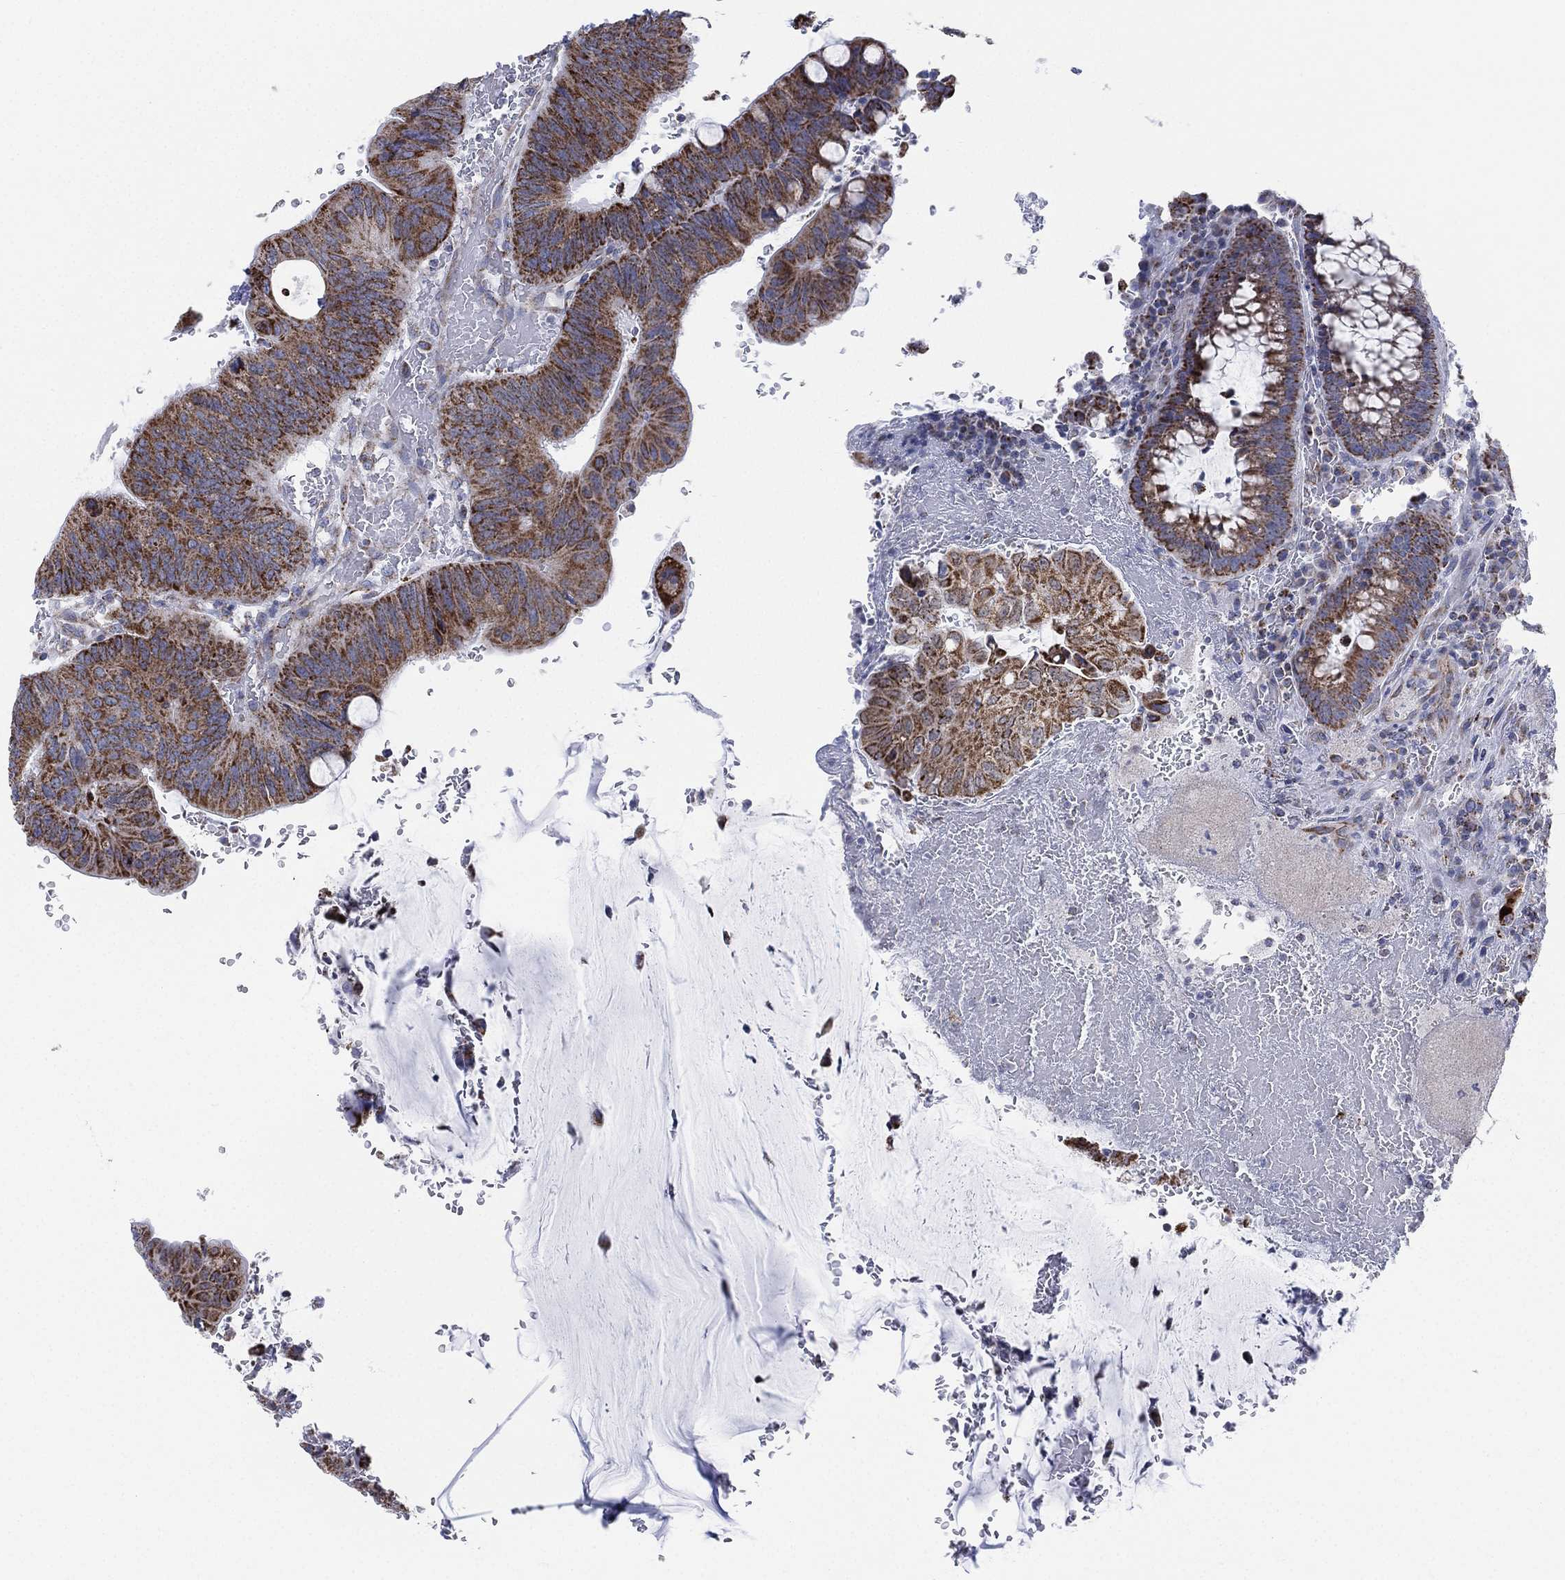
{"staining": {"intensity": "moderate", "quantity": ">75%", "location": "cytoplasmic/membranous"}, "tissue": "colorectal cancer", "cell_type": "Tumor cells", "image_type": "cancer", "snomed": [{"axis": "morphology", "description": "Normal tissue, NOS"}, {"axis": "morphology", "description": "Adenocarcinoma, NOS"}, {"axis": "topography", "description": "Rectum"}], "caption": "There is medium levels of moderate cytoplasmic/membranous staining in tumor cells of colorectal cancer (adenocarcinoma), as demonstrated by immunohistochemical staining (brown color).", "gene": "INA", "patient": {"sex": "male", "age": 92}}